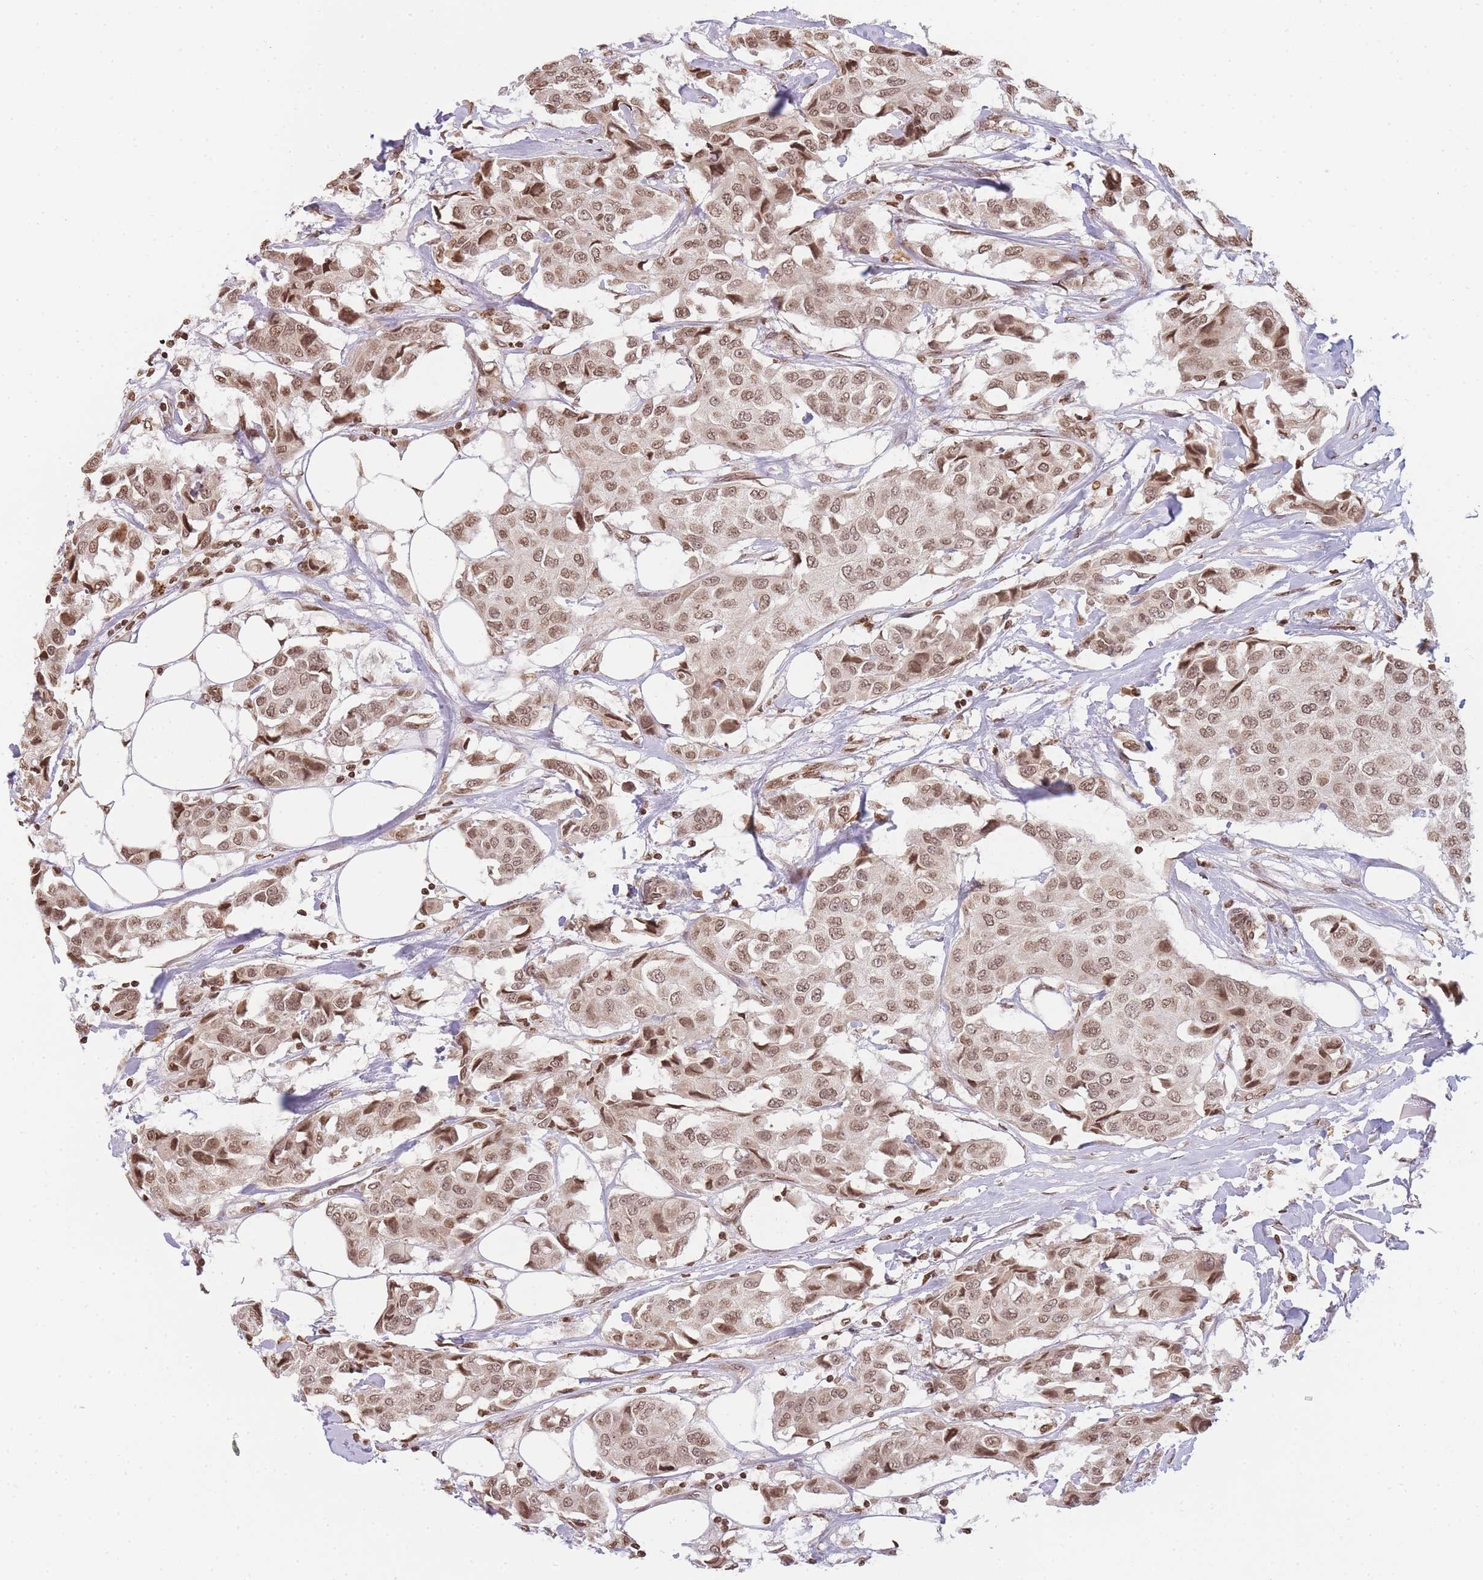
{"staining": {"intensity": "moderate", "quantity": ">75%", "location": "nuclear"}, "tissue": "breast cancer", "cell_type": "Tumor cells", "image_type": "cancer", "snomed": [{"axis": "morphology", "description": "Duct carcinoma"}, {"axis": "topography", "description": "Breast"}], "caption": "Immunohistochemistry (IHC) of breast cancer shows medium levels of moderate nuclear staining in about >75% of tumor cells.", "gene": "WWTR1", "patient": {"sex": "female", "age": 80}}